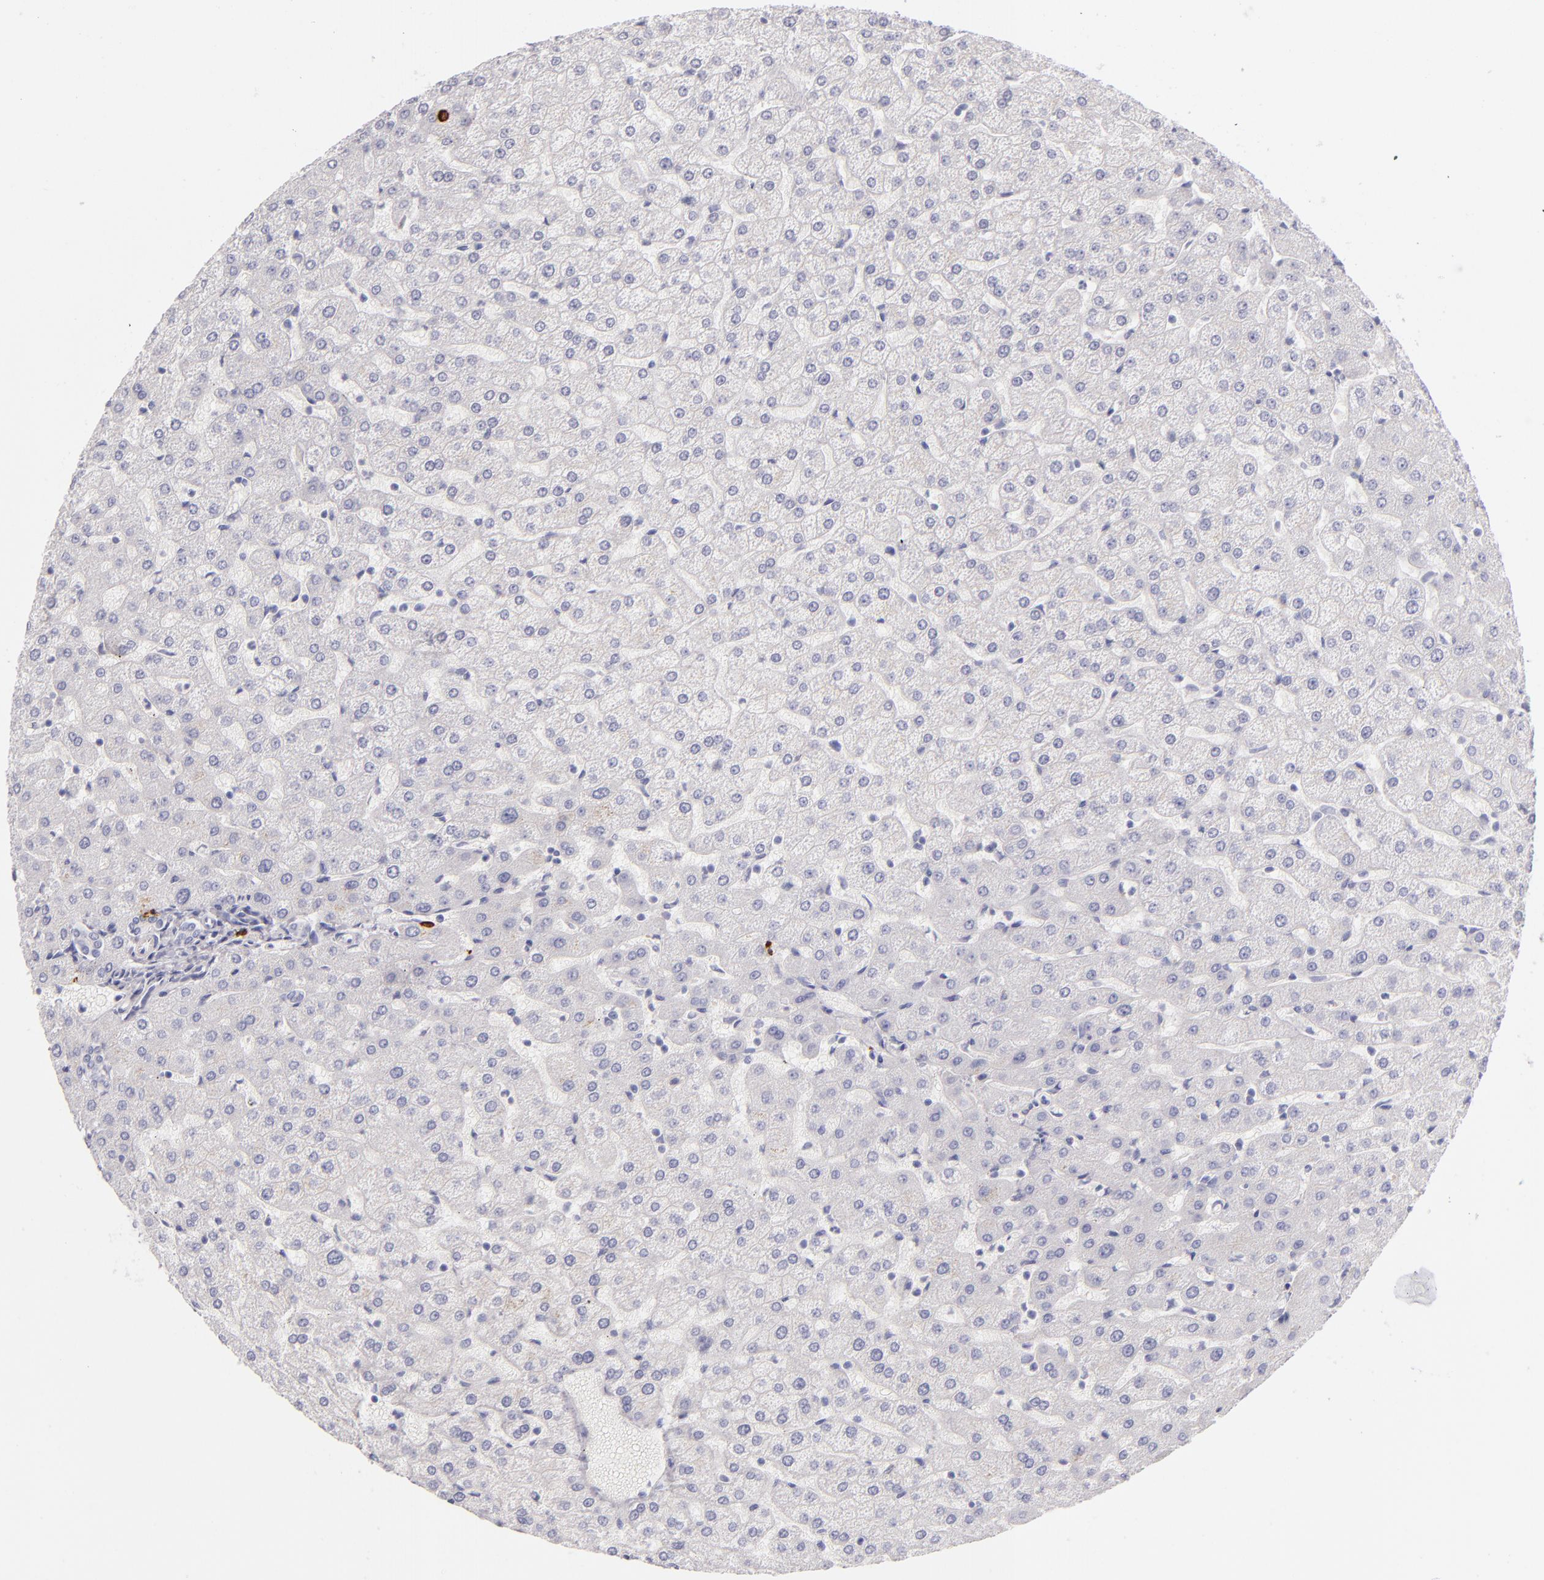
{"staining": {"intensity": "negative", "quantity": "none", "location": "none"}, "tissue": "liver", "cell_type": "Cholangiocytes", "image_type": "normal", "snomed": [{"axis": "morphology", "description": "Normal tissue, NOS"}, {"axis": "morphology", "description": "Fibrosis, NOS"}, {"axis": "topography", "description": "Liver"}], "caption": "Human liver stained for a protein using immunohistochemistry (IHC) reveals no expression in cholangiocytes.", "gene": "TPSD1", "patient": {"sex": "female", "age": 29}}